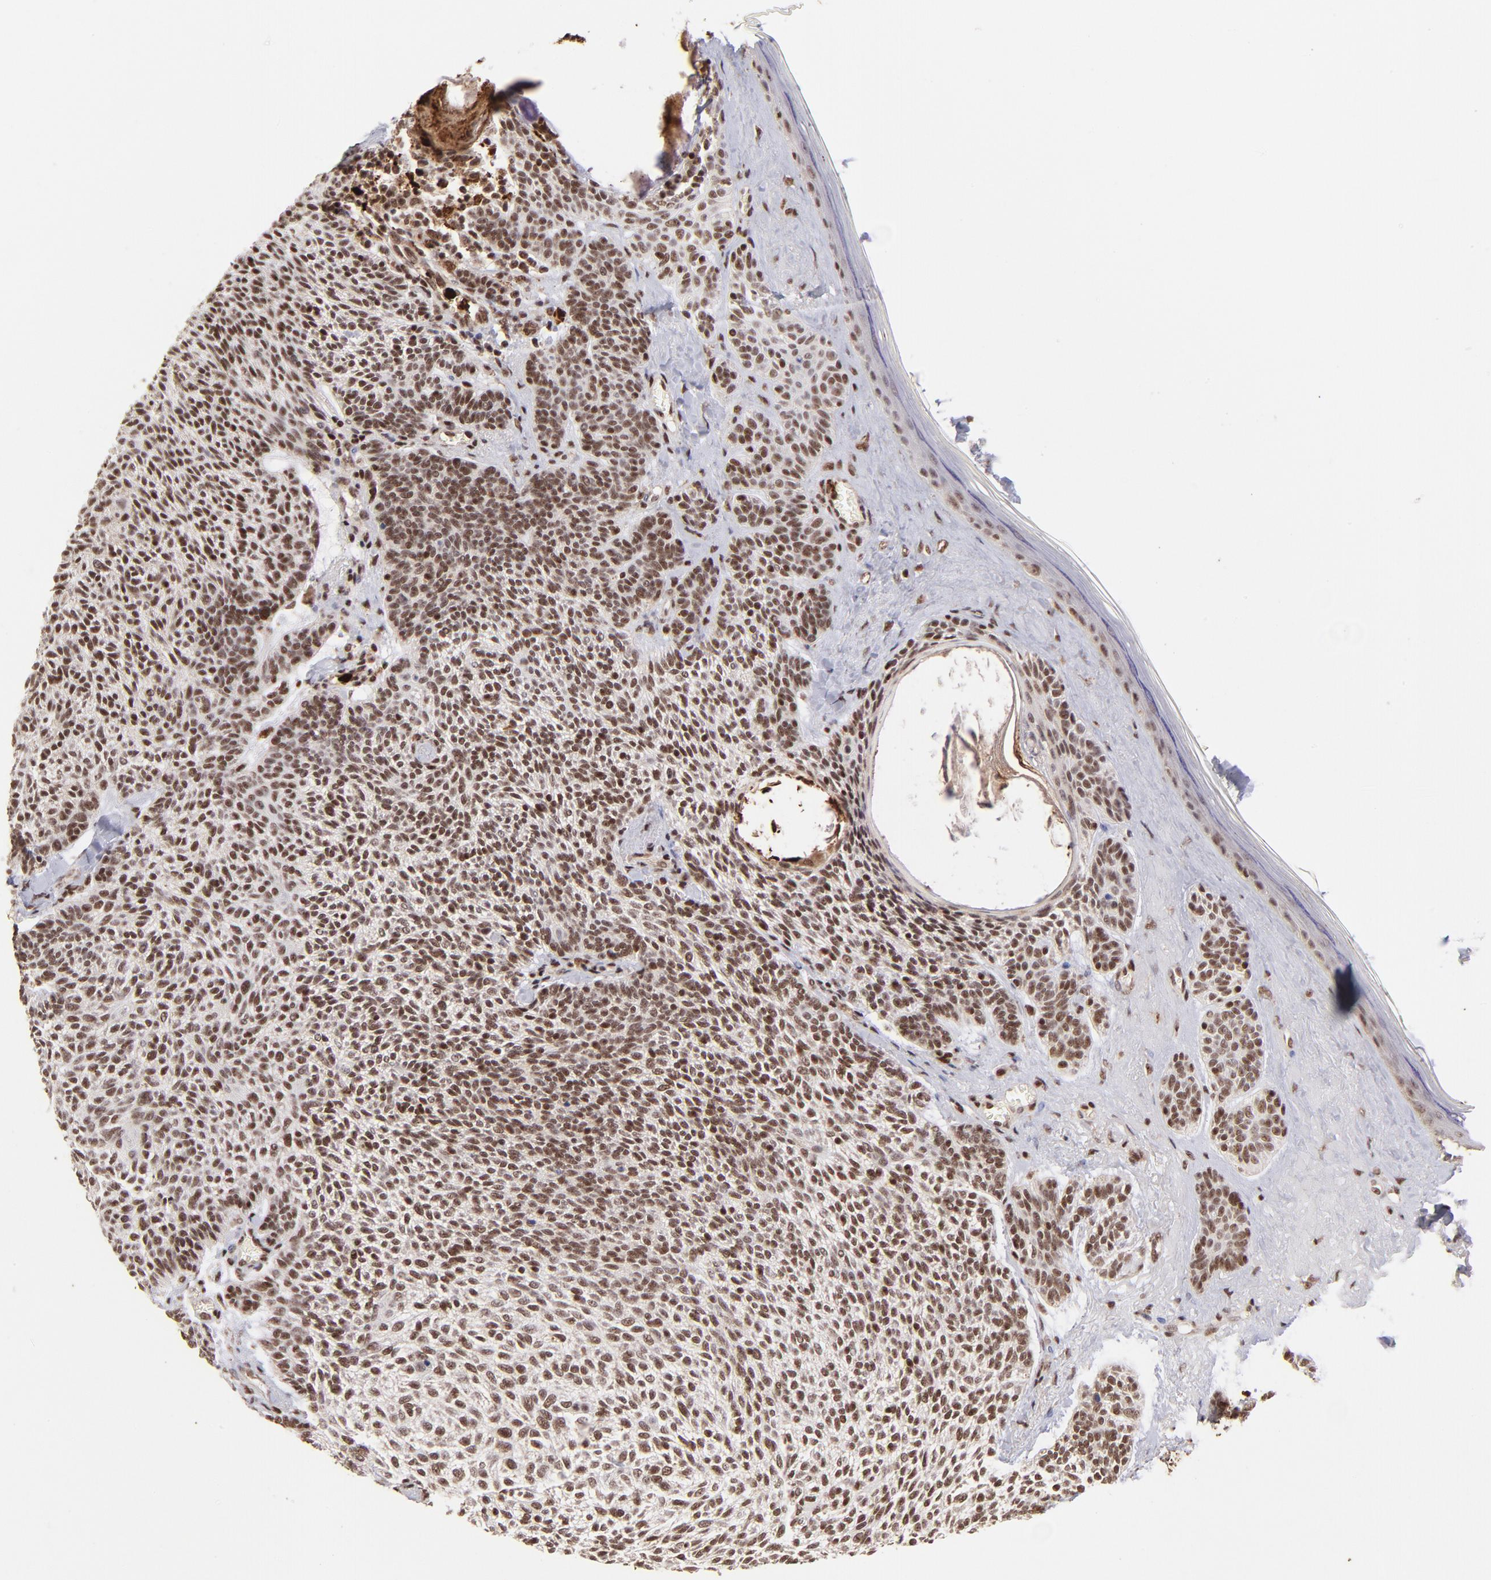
{"staining": {"intensity": "moderate", "quantity": ">75%", "location": "cytoplasmic/membranous,nuclear"}, "tissue": "skin cancer", "cell_type": "Tumor cells", "image_type": "cancer", "snomed": [{"axis": "morphology", "description": "Normal tissue, NOS"}, {"axis": "morphology", "description": "Basal cell carcinoma"}, {"axis": "topography", "description": "Skin"}], "caption": "Immunohistochemistry (IHC) photomicrograph of neoplastic tissue: human skin cancer stained using immunohistochemistry demonstrates medium levels of moderate protein expression localized specifically in the cytoplasmic/membranous and nuclear of tumor cells, appearing as a cytoplasmic/membranous and nuclear brown color.", "gene": "ZFX", "patient": {"sex": "female", "age": 70}}